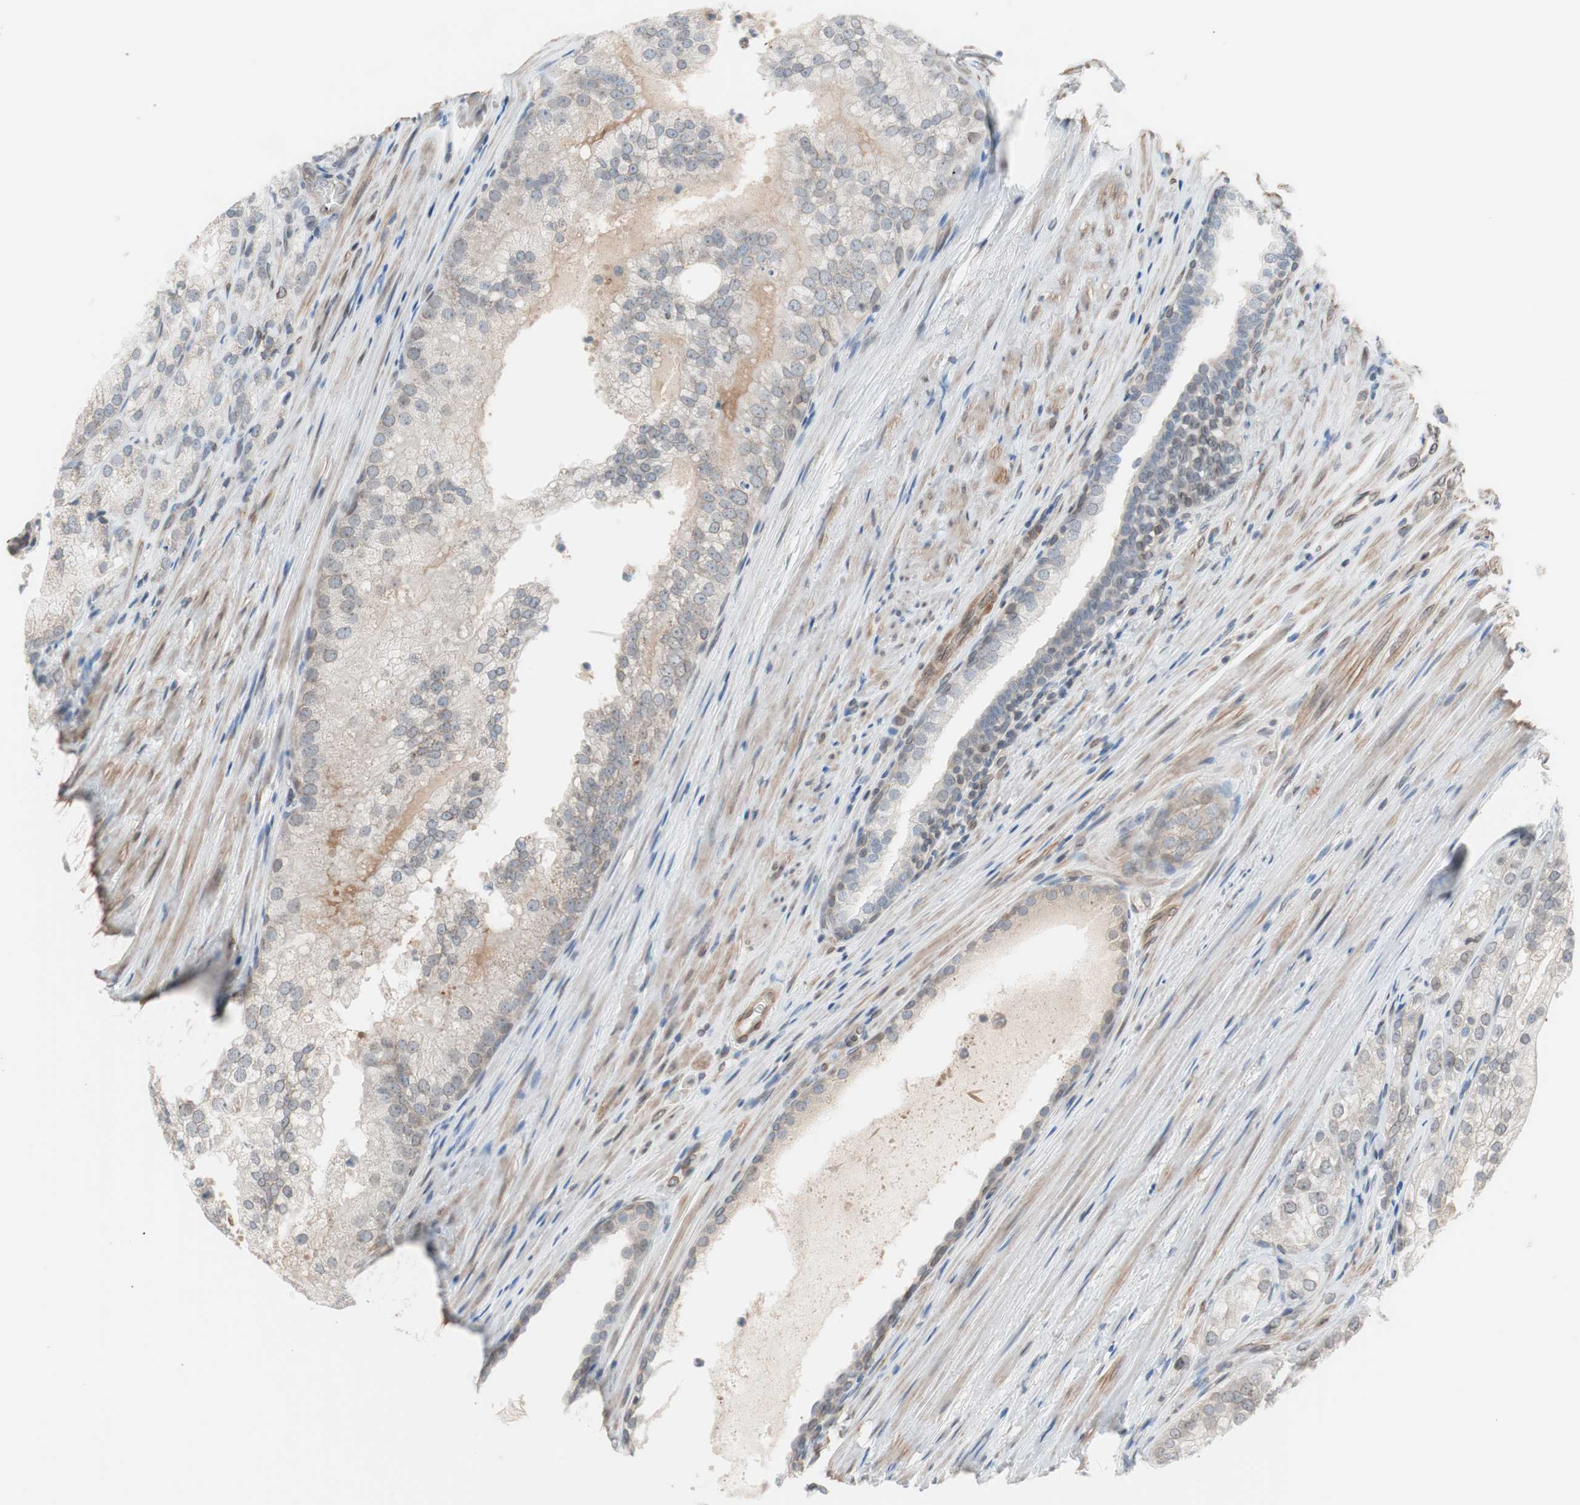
{"staining": {"intensity": "weak", "quantity": "<25%", "location": "cytoplasmic/membranous"}, "tissue": "prostate cancer", "cell_type": "Tumor cells", "image_type": "cancer", "snomed": [{"axis": "morphology", "description": "Adenocarcinoma, Low grade"}, {"axis": "topography", "description": "Prostate"}], "caption": "Protein analysis of low-grade adenocarcinoma (prostate) shows no significant expression in tumor cells.", "gene": "ARNT2", "patient": {"sex": "male", "age": 69}}